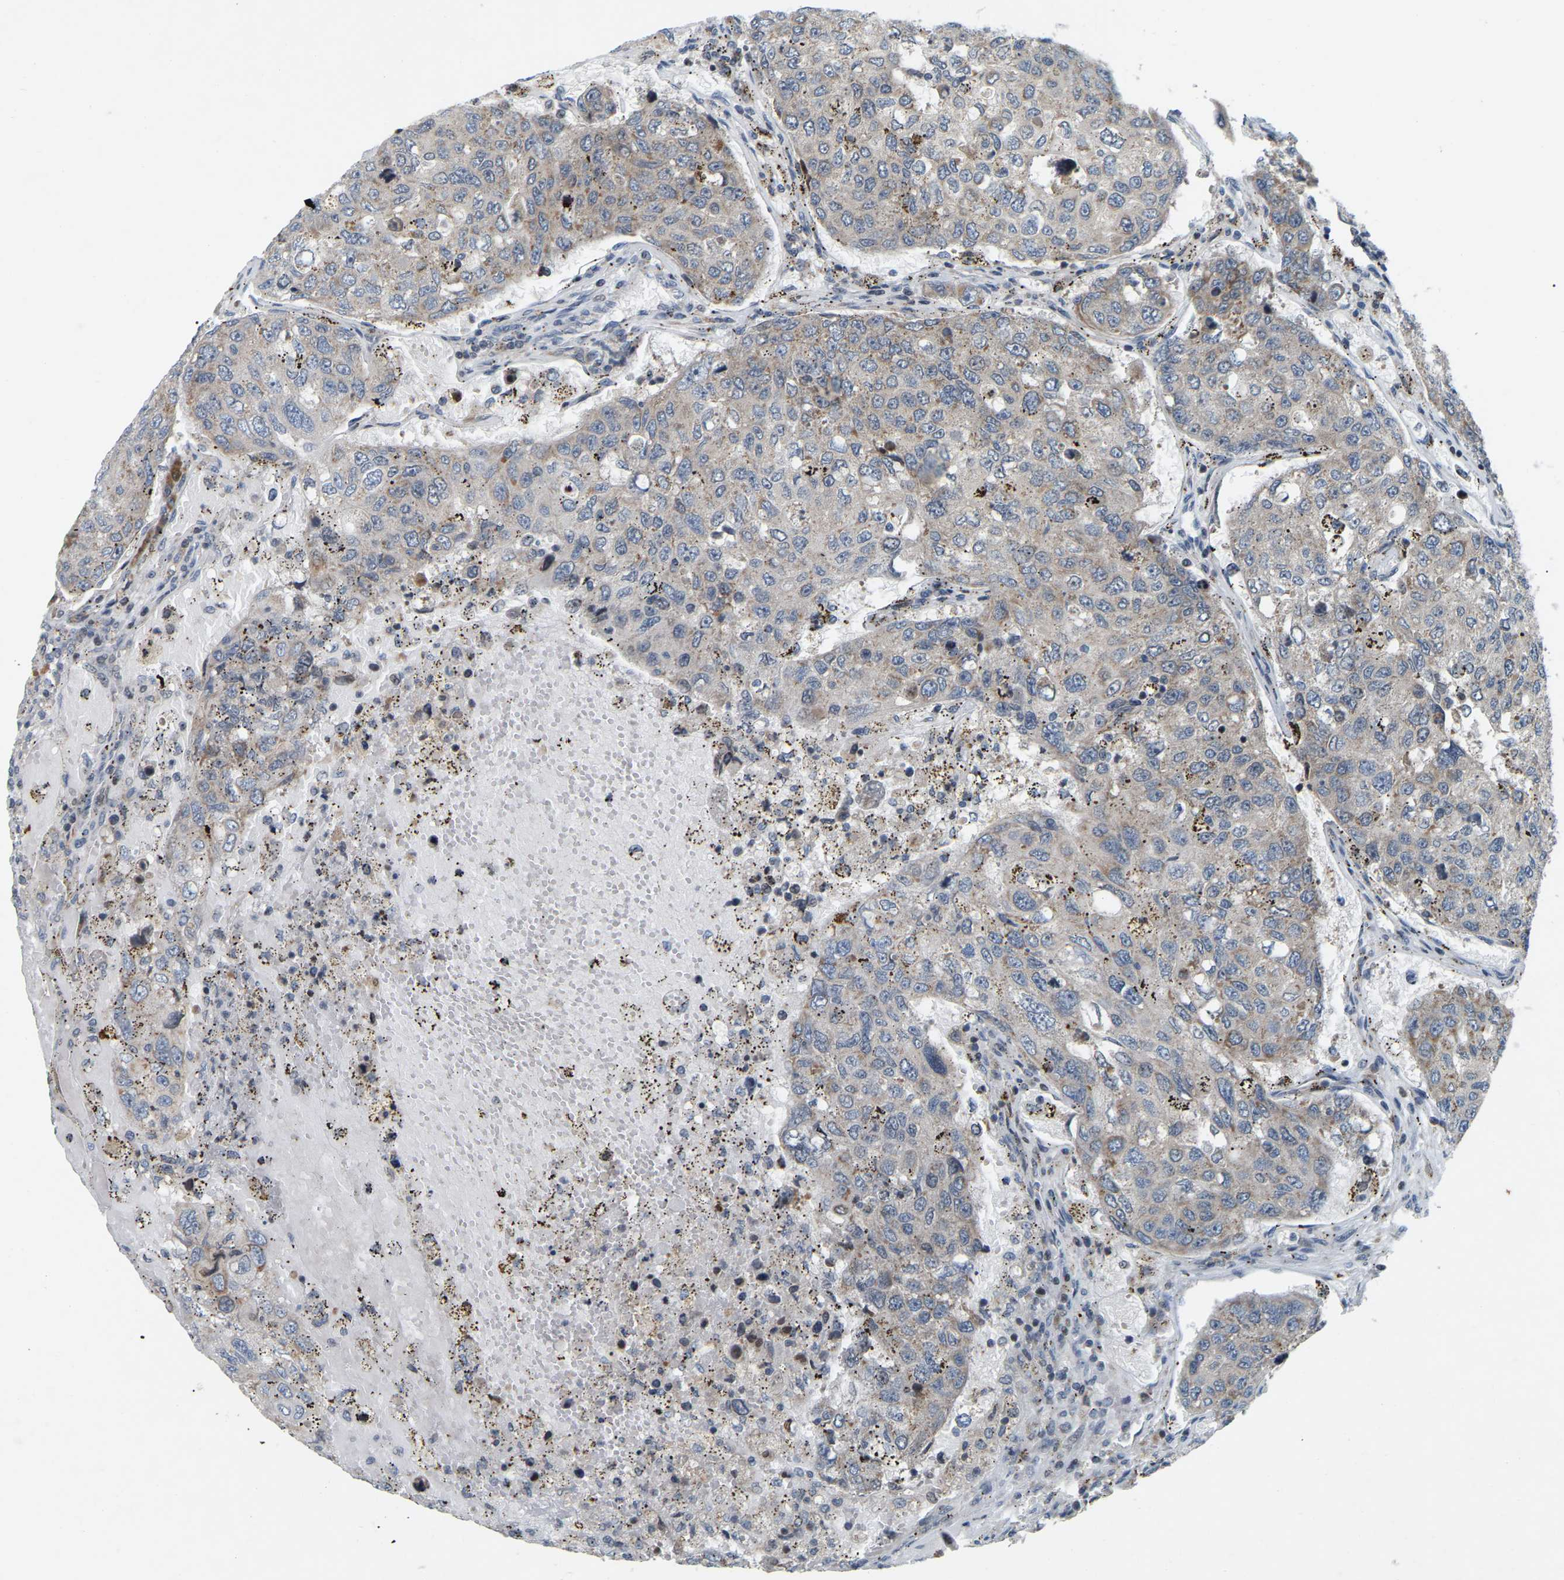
{"staining": {"intensity": "moderate", "quantity": ">75%", "location": "cytoplasmic/membranous"}, "tissue": "urothelial cancer", "cell_type": "Tumor cells", "image_type": "cancer", "snomed": [{"axis": "morphology", "description": "Urothelial carcinoma, High grade"}, {"axis": "topography", "description": "Lymph node"}, {"axis": "topography", "description": "Urinary bladder"}], "caption": "Urothelial cancer stained with a brown dye demonstrates moderate cytoplasmic/membranous positive staining in approximately >75% of tumor cells.", "gene": "PARL", "patient": {"sex": "male", "age": 51}}